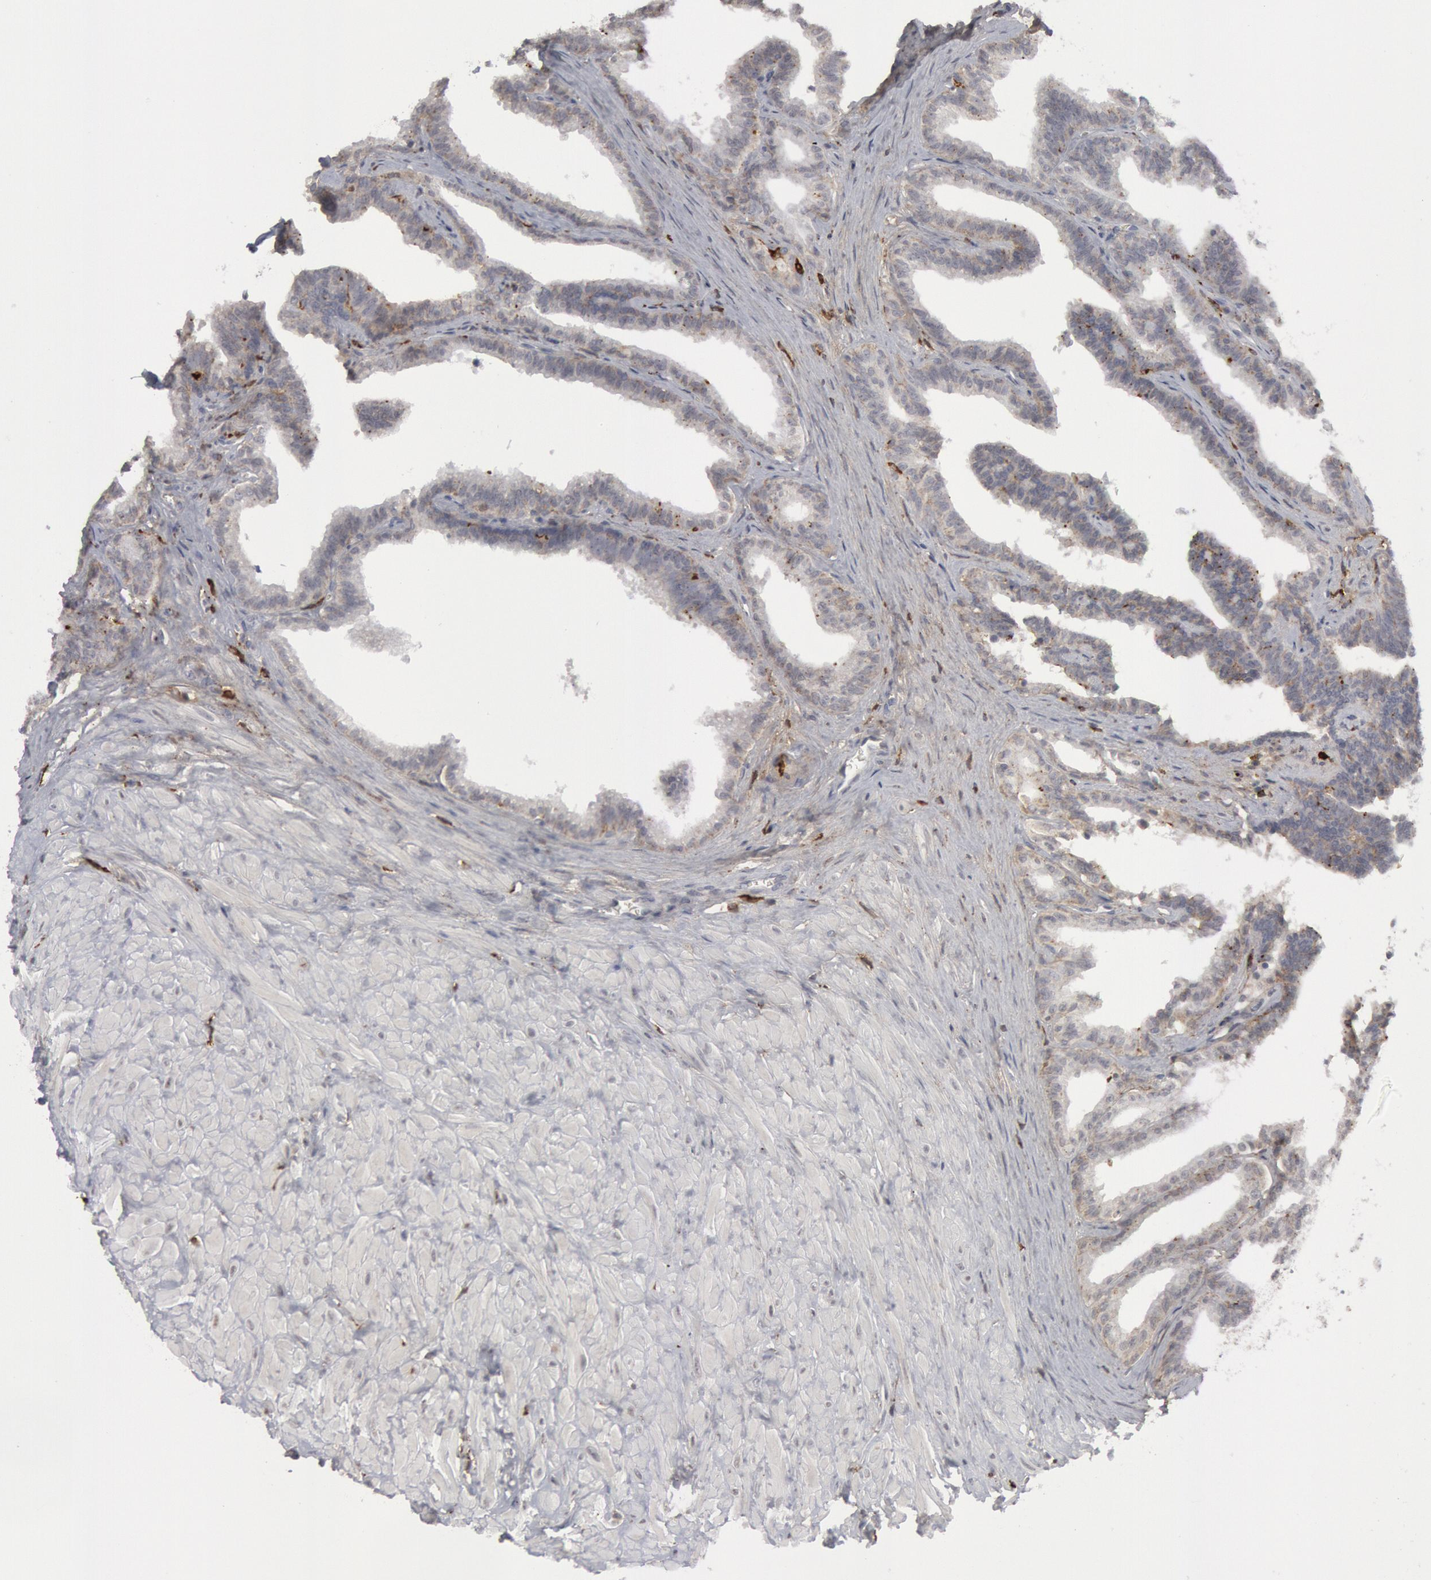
{"staining": {"intensity": "negative", "quantity": "none", "location": "none"}, "tissue": "seminal vesicle", "cell_type": "Glandular cells", "image_type": "normal", "snomed": [{"axis": "morphology", "description": "Normal tissue, NOS"}, {"axis": "topography", "description": "Seminal veicle"}], "caption": "Immunohistochemistry histopathology image of normal seminal vesicle: seminal vesicle stained with DAB reveals no significant protein staining in glandular cells.", "gene": "C1QC", "patient": {"sex": "male", "age": 26}}